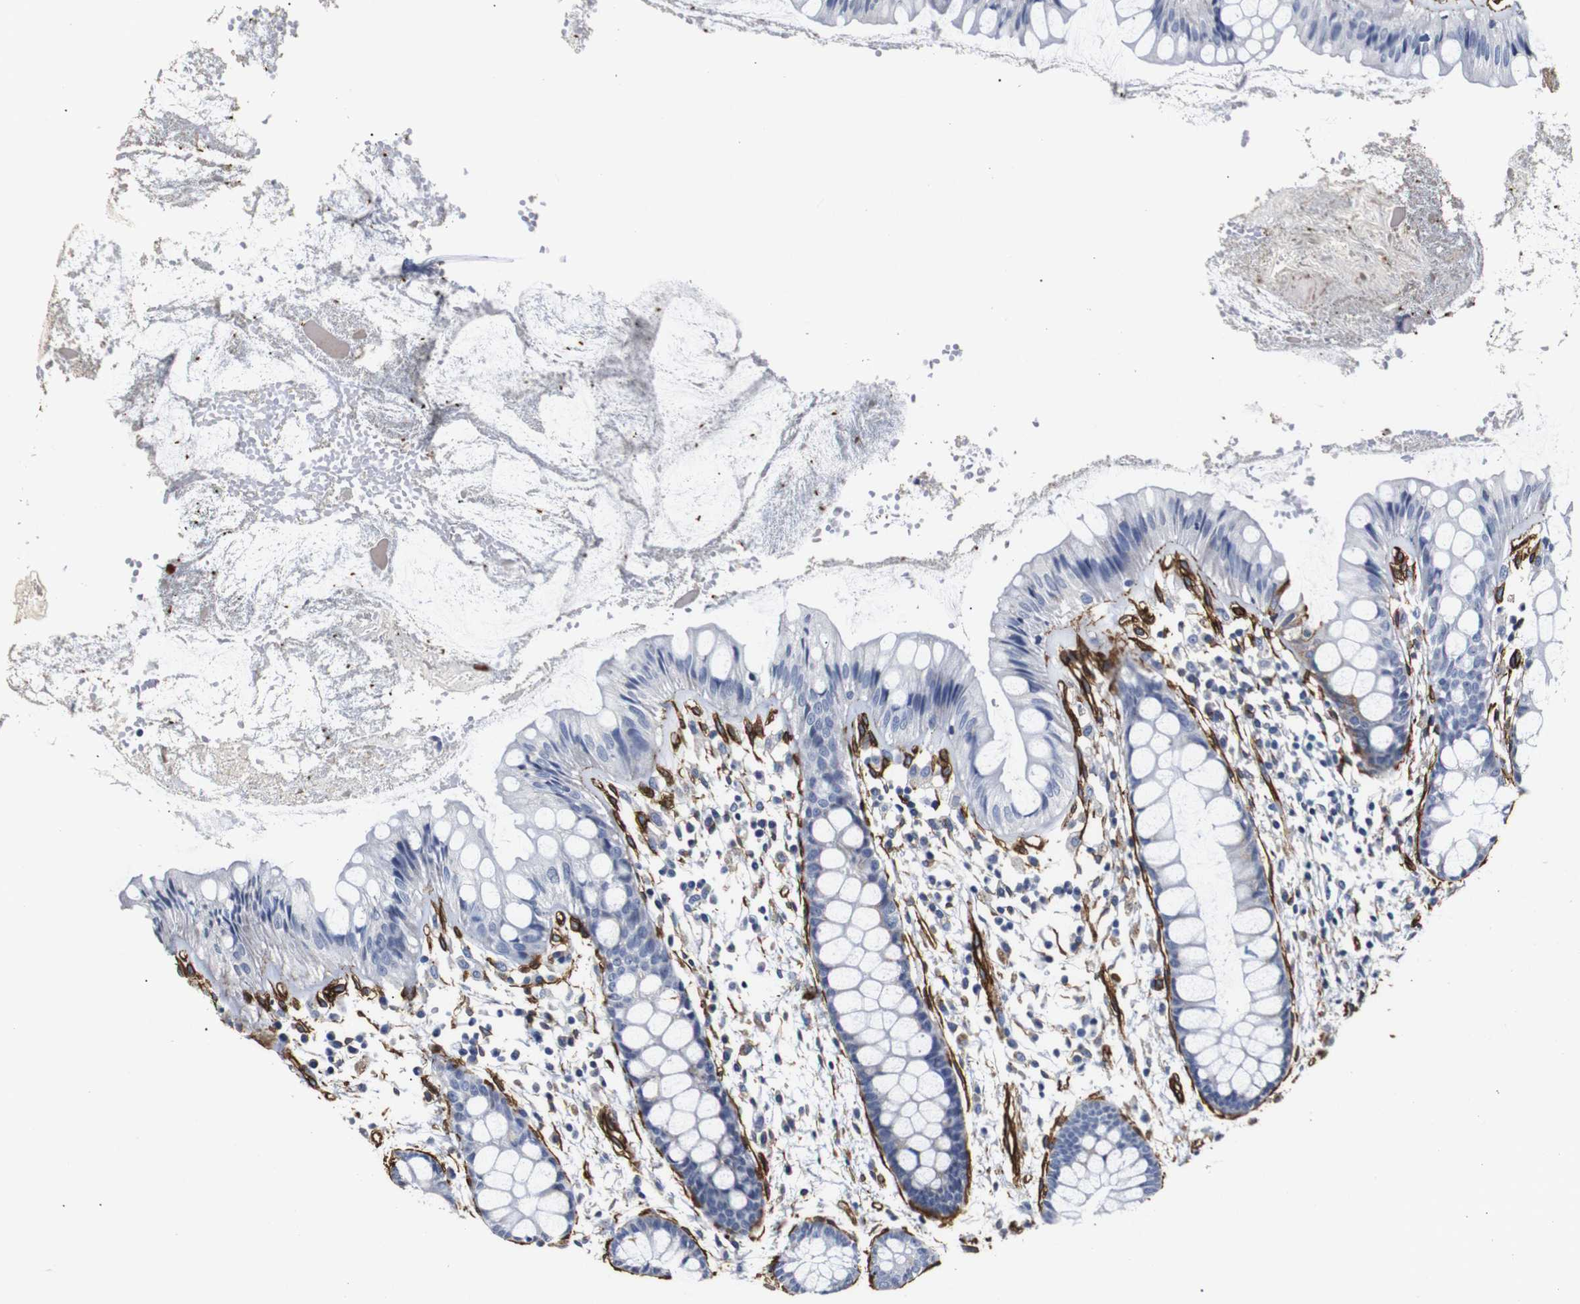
{"staining": {"intensity": "negative", "quantity": "none", "location": "none"}, "tissue": "rectum", "cell_type": "Glandular cells", "image_type": "normal", "snomed": [{"axis": "morphology", "description": "Normal tissue, NOS"}, {"axis": "topography", "description": "Rectum"}], "caption": "Immunohistochemistry image of normal human rectum stained for a protein (brown), which shows no positivity in glandular cells. The staining was performed using DAB (3,3'-diaminobenzidine) to visualize the protein expression in brown, while the nuclei were stained in blue with hematoxylin (Magnification: 20x).", "gene": "CAV2", "patient": {"sex": "female", "age": 66}}